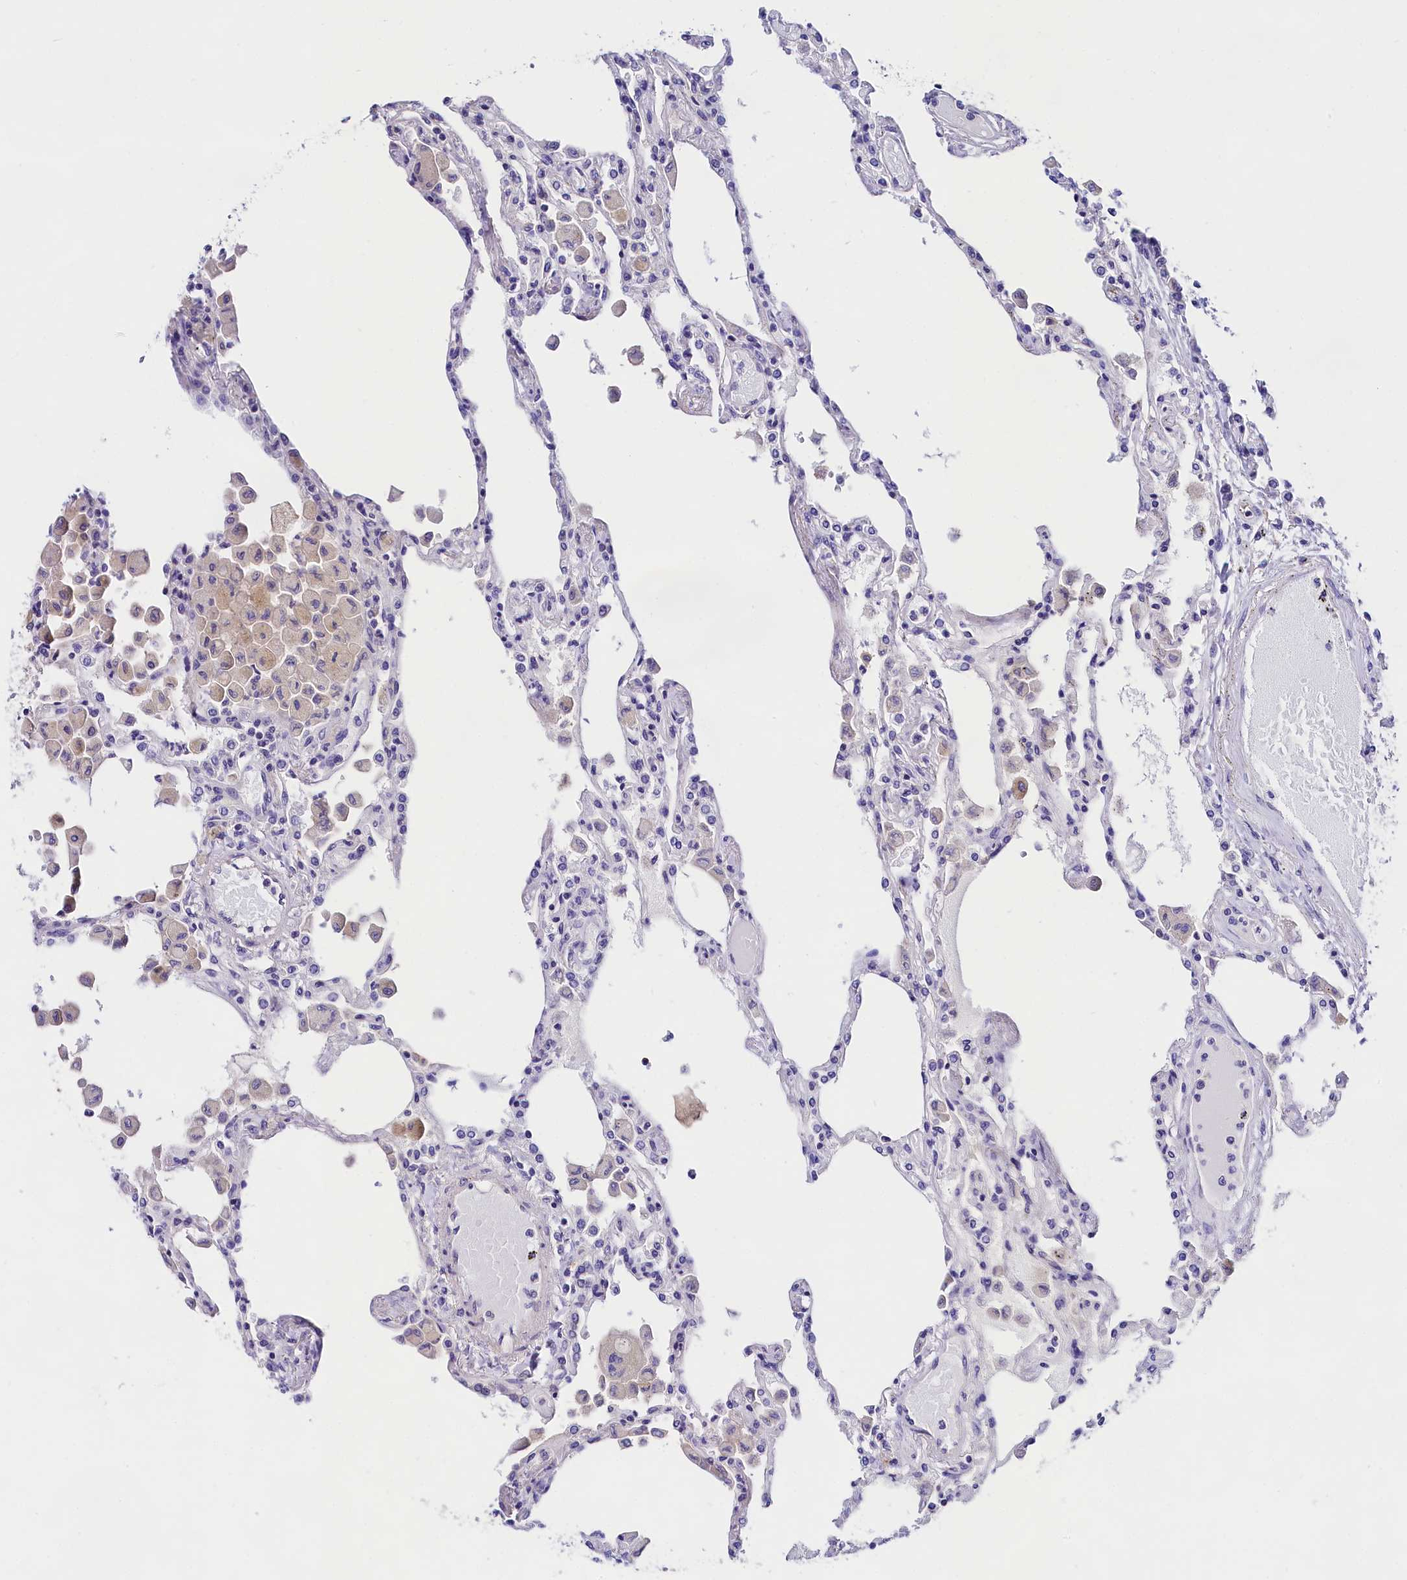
{"staining": {"intensity": "negative", "quantity": "none", "location": "none"}, "tissue": "lung", "cell_type": "Alveolar cells", "image_type": "normal", "snomed": [{"axis": "morphology", "description": "Normal tissue, NOS"}, {"axis": "topography", "description": "Bronchus"}, {"axis": "topography", "description": "Lung"}], "caption": "Immunohistochemistry (IHC) histopathology image of benign lung: lung stained with DAB shows no significant protein staining in alveolar cells. (Brightfield microscopy of DAB (3,3'-diaminobenzidine) IHC at high magnification).", "gene": "OAS3", "patient": {"sex": "female", "age": 49}}